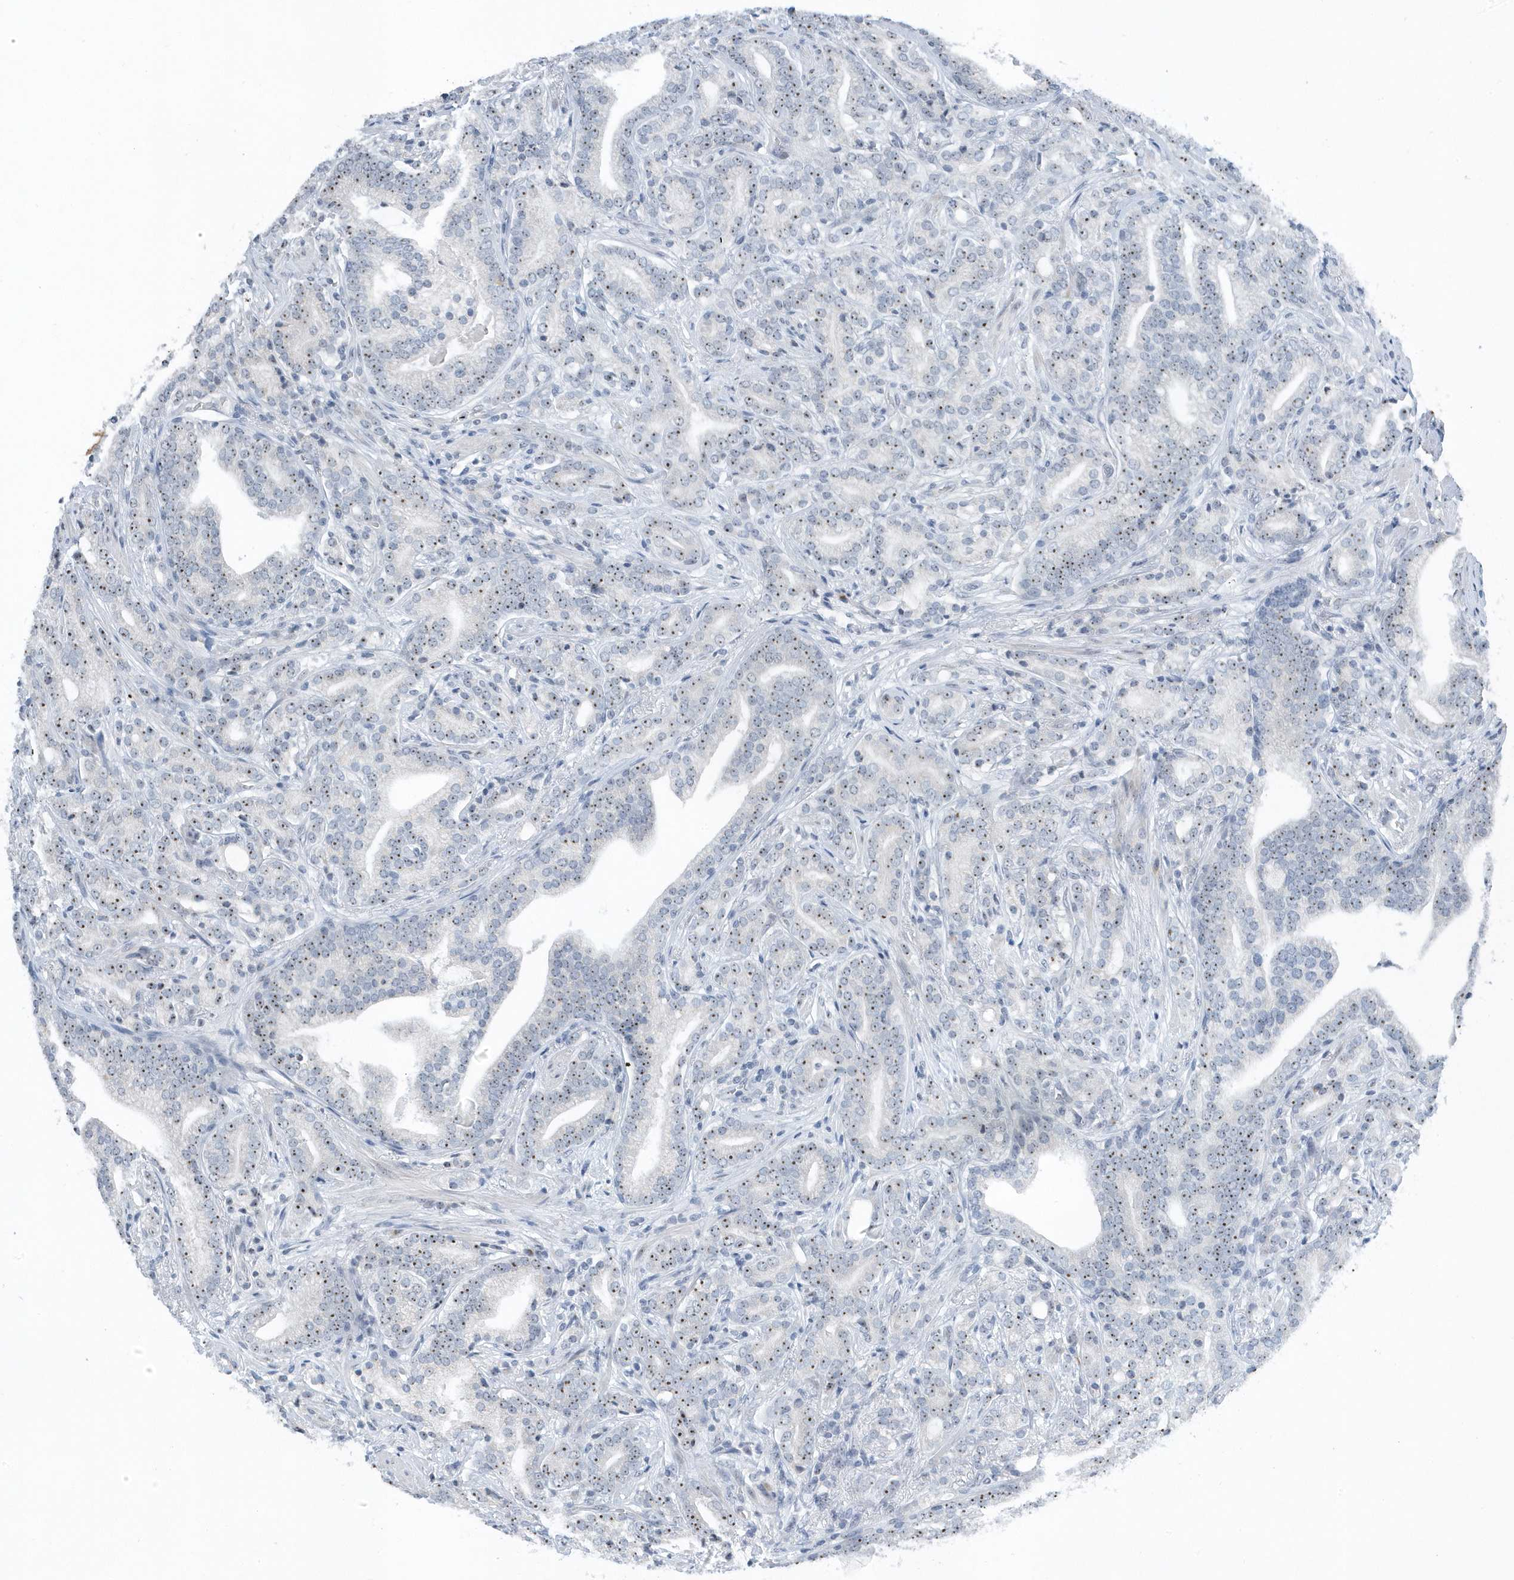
{"staining": {"intensity": "weak", "quantity": ">75%", "location": "nuclear"}, "tissue": "prostate cancer", "cell_type": "Tumor cells", "image_type": "cancer", "snomed": [{"axis": "morphology", "description": "Adenocarcinoma, High grade"}, {"axis": "topography", "description": "Prostate"}], "caption": "Brown immunohistochemical staining in human high-grade adenocarcinoma (prostate) demonstrates weak nuclear positivity in approximately >75% of tumor cells.", "gene": "RPF2", "patient": {"sex": "male", "age": 57}}